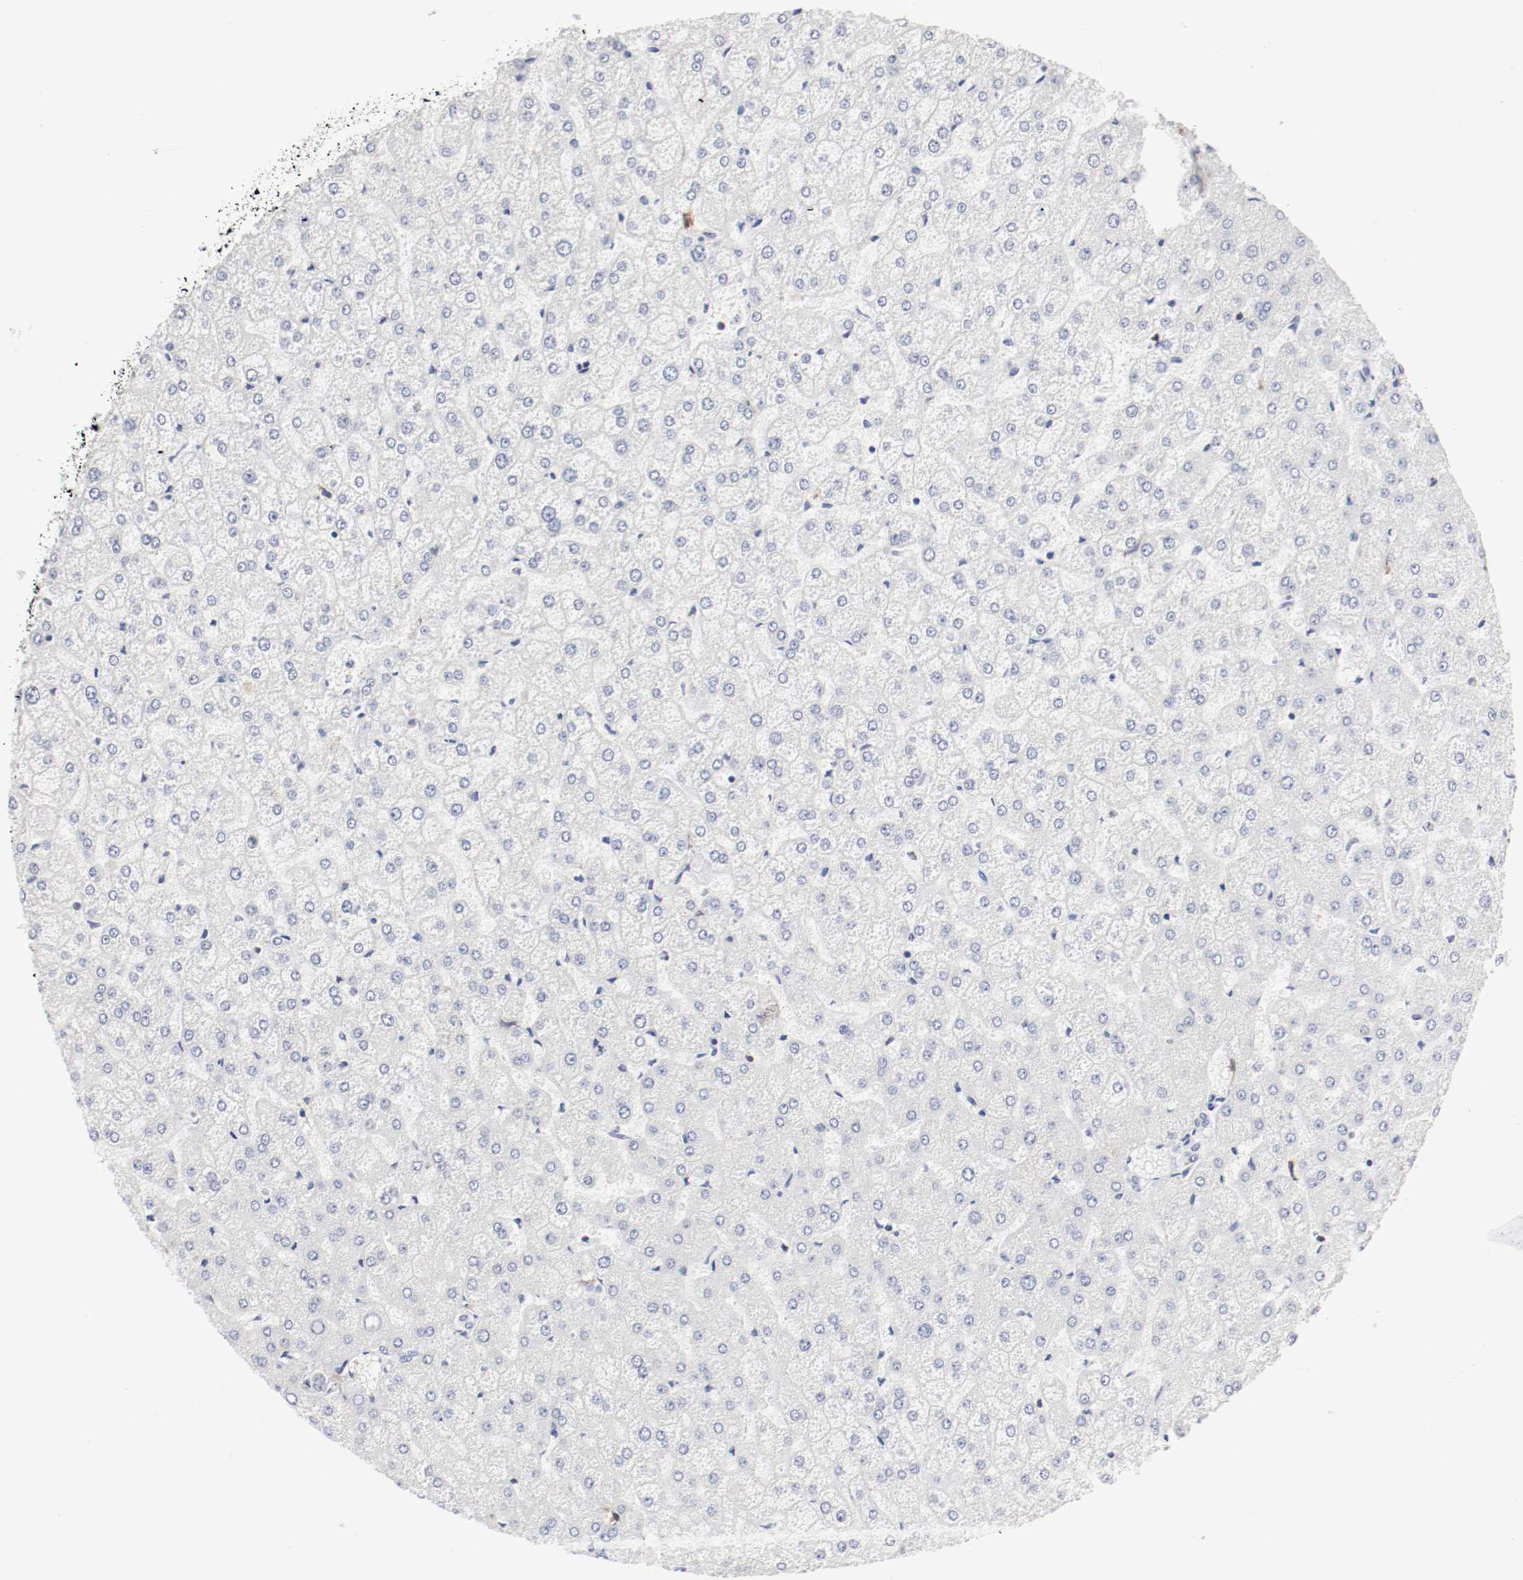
{"staining": {"intensity": "negative", "quantity": "none", "location": "none"}, "tissue": "liver", "cell_type": "Cholangiocytes", "image_type": "normal", "snomed": [{"axis": "morphology", "description": "Normal tissue, NOS"}, {"axis": "topography", "description": "Liver"}], "caption": "An image of human liver is negative for staining in cholangiocytes. (DAB (3,3'-diaminobenzidine) immunohistochemistry, high magnification).", "gene": "ITGAX", "patient": {"sex": "female", "age": 32}}